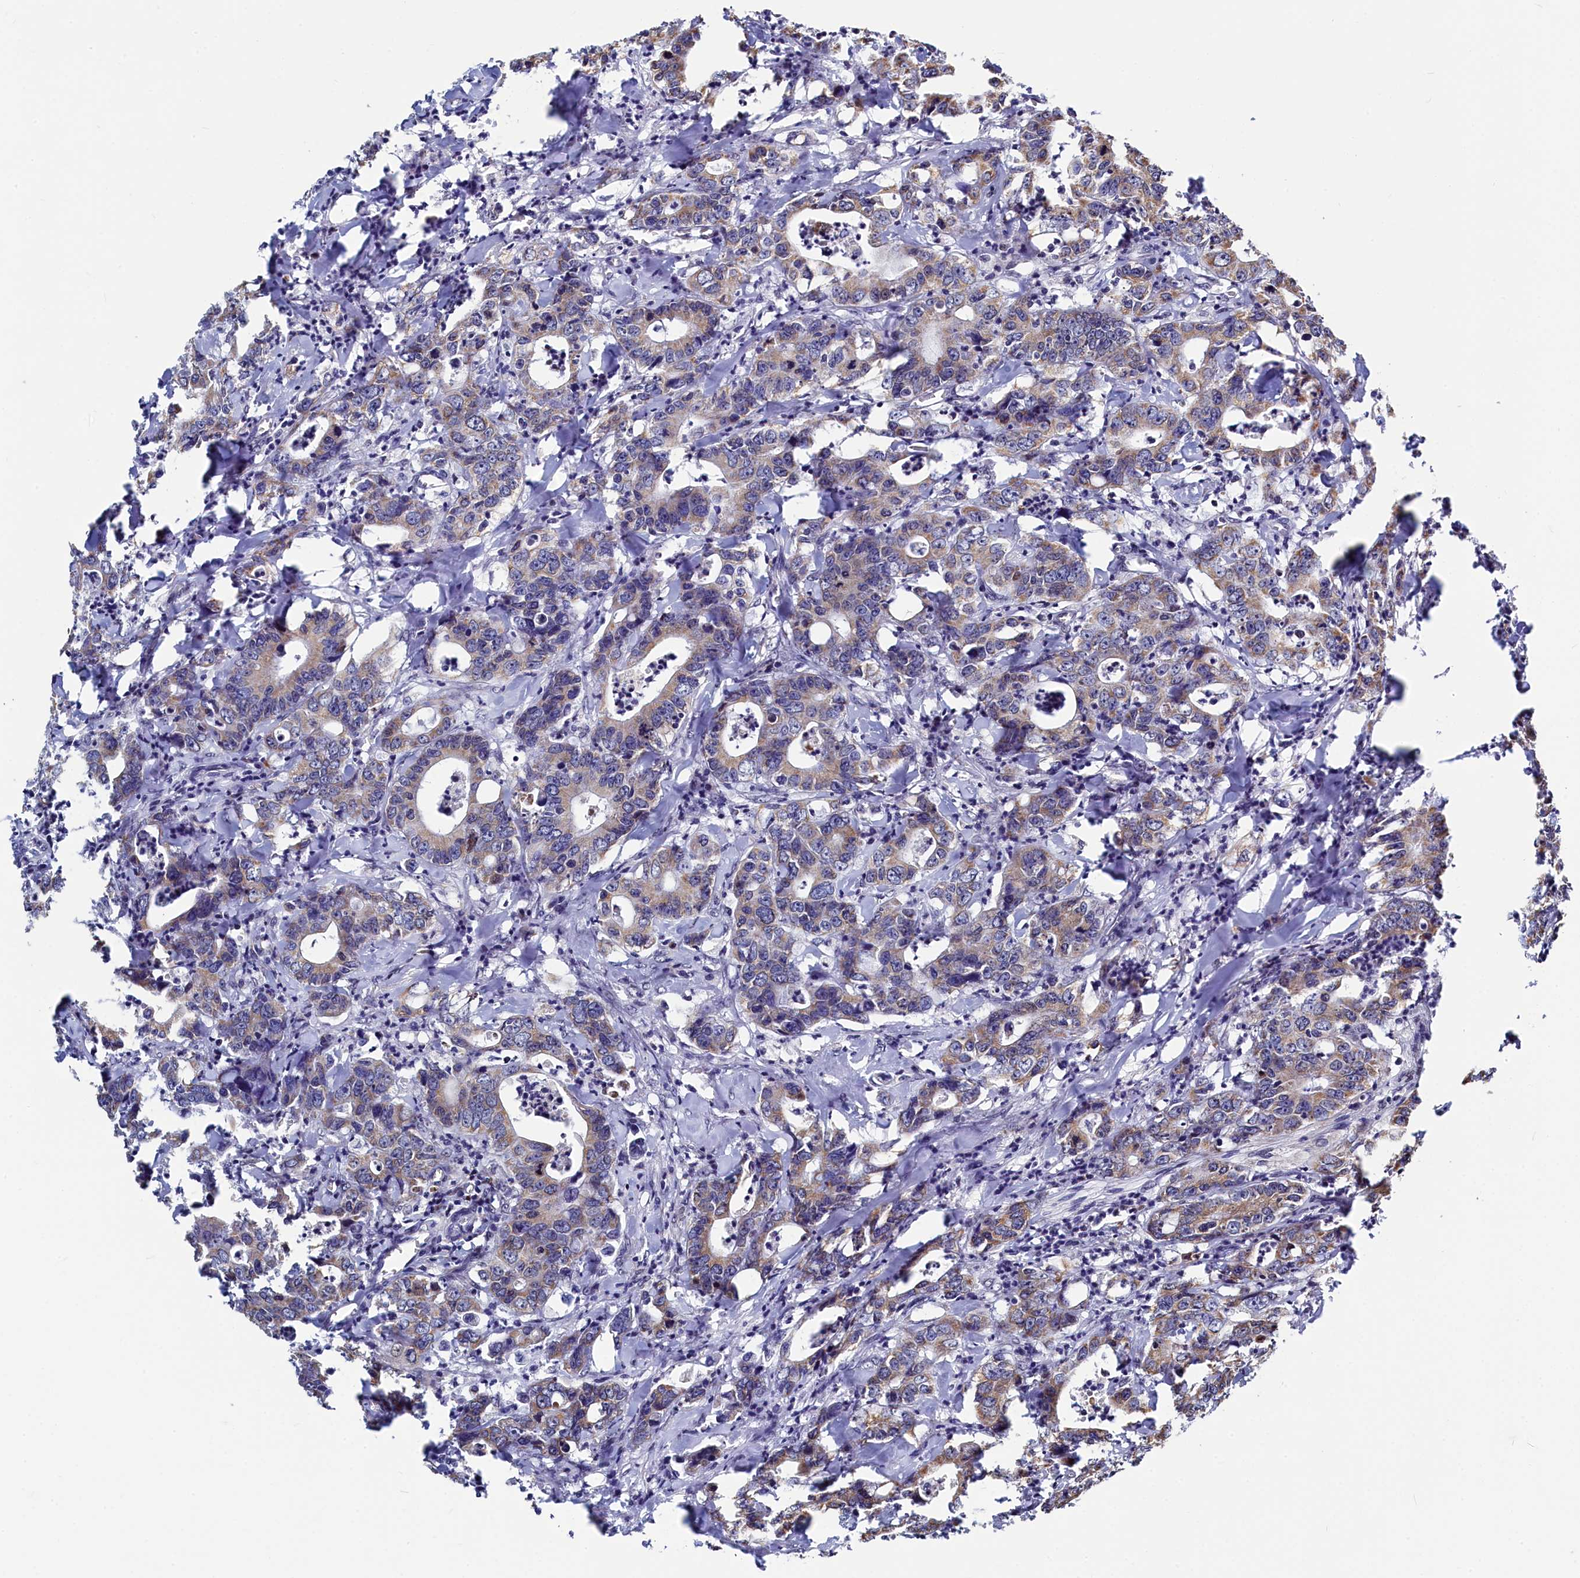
{"staining": {"intensity": "weak", "quantity": "25%-75%", "location": "cytoplasmic/membranous"}, "tissue": "colorectal cancer", "cell_type": "Tumor cells", "image_type": "cancer", "snomed": [{"axis": "morphology", "description": "Adenocarcinoma, NOS"}, {"axis": "topography", "description": "Colon"}], "caption": "The micrograph shows immunohistochemical staining of colorectal cancer (adenocarcinoma). There is weak cytoplasmic/membranous positivity is appreciated in about 25%-75% of tumor cells.", "gene": "HDGFL3", "patient": {"sex": "female", "age": 75}}